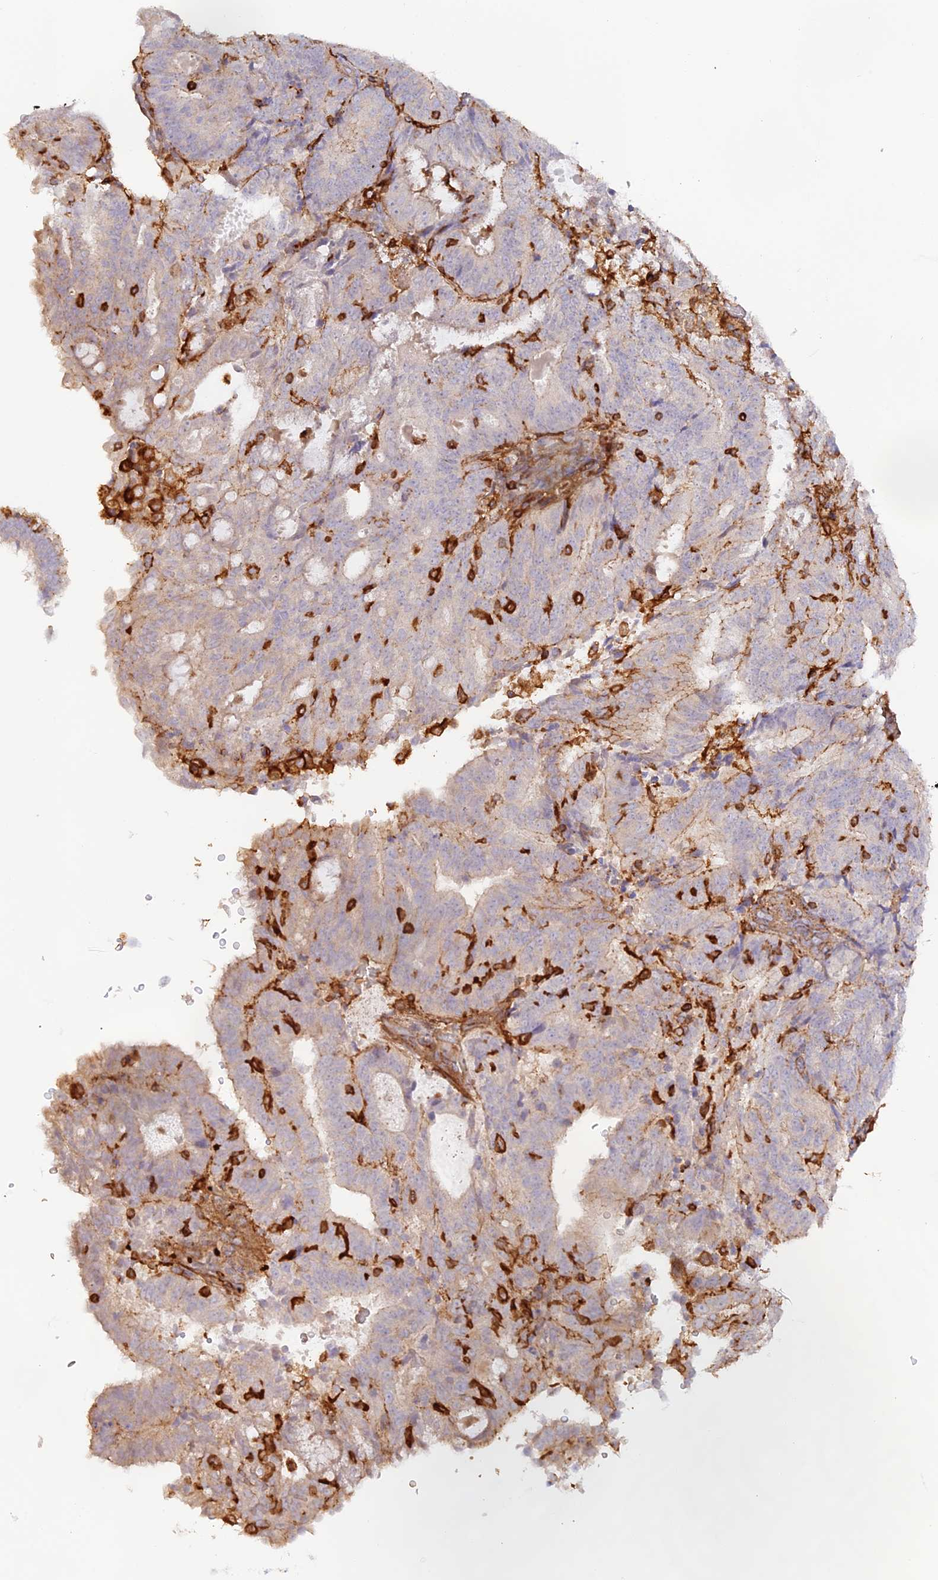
{"staining": {"intensity": "negative", "quantity": "none", "location": "none"}, "tissue": "endometrial cancer", "cell_type": "Tumor cells", "image_type": "cancer", "snomed": [{"axis": "morphology", "description": "Adenocarcinoma, NOS"}, {"axis": "topography", "description": "Endometrium"}], "caption": "A histopathology image of human endometrial adenocarcinoma is negative for staining in tumor cells. The staining was performed using DAB to visualize the protein expression in brown, while the nuclei were stained in blue with hematoxylin (Magnification: 20x).", "gene": "DENND1C", "patient": {"sex": "female", "age": 70}}